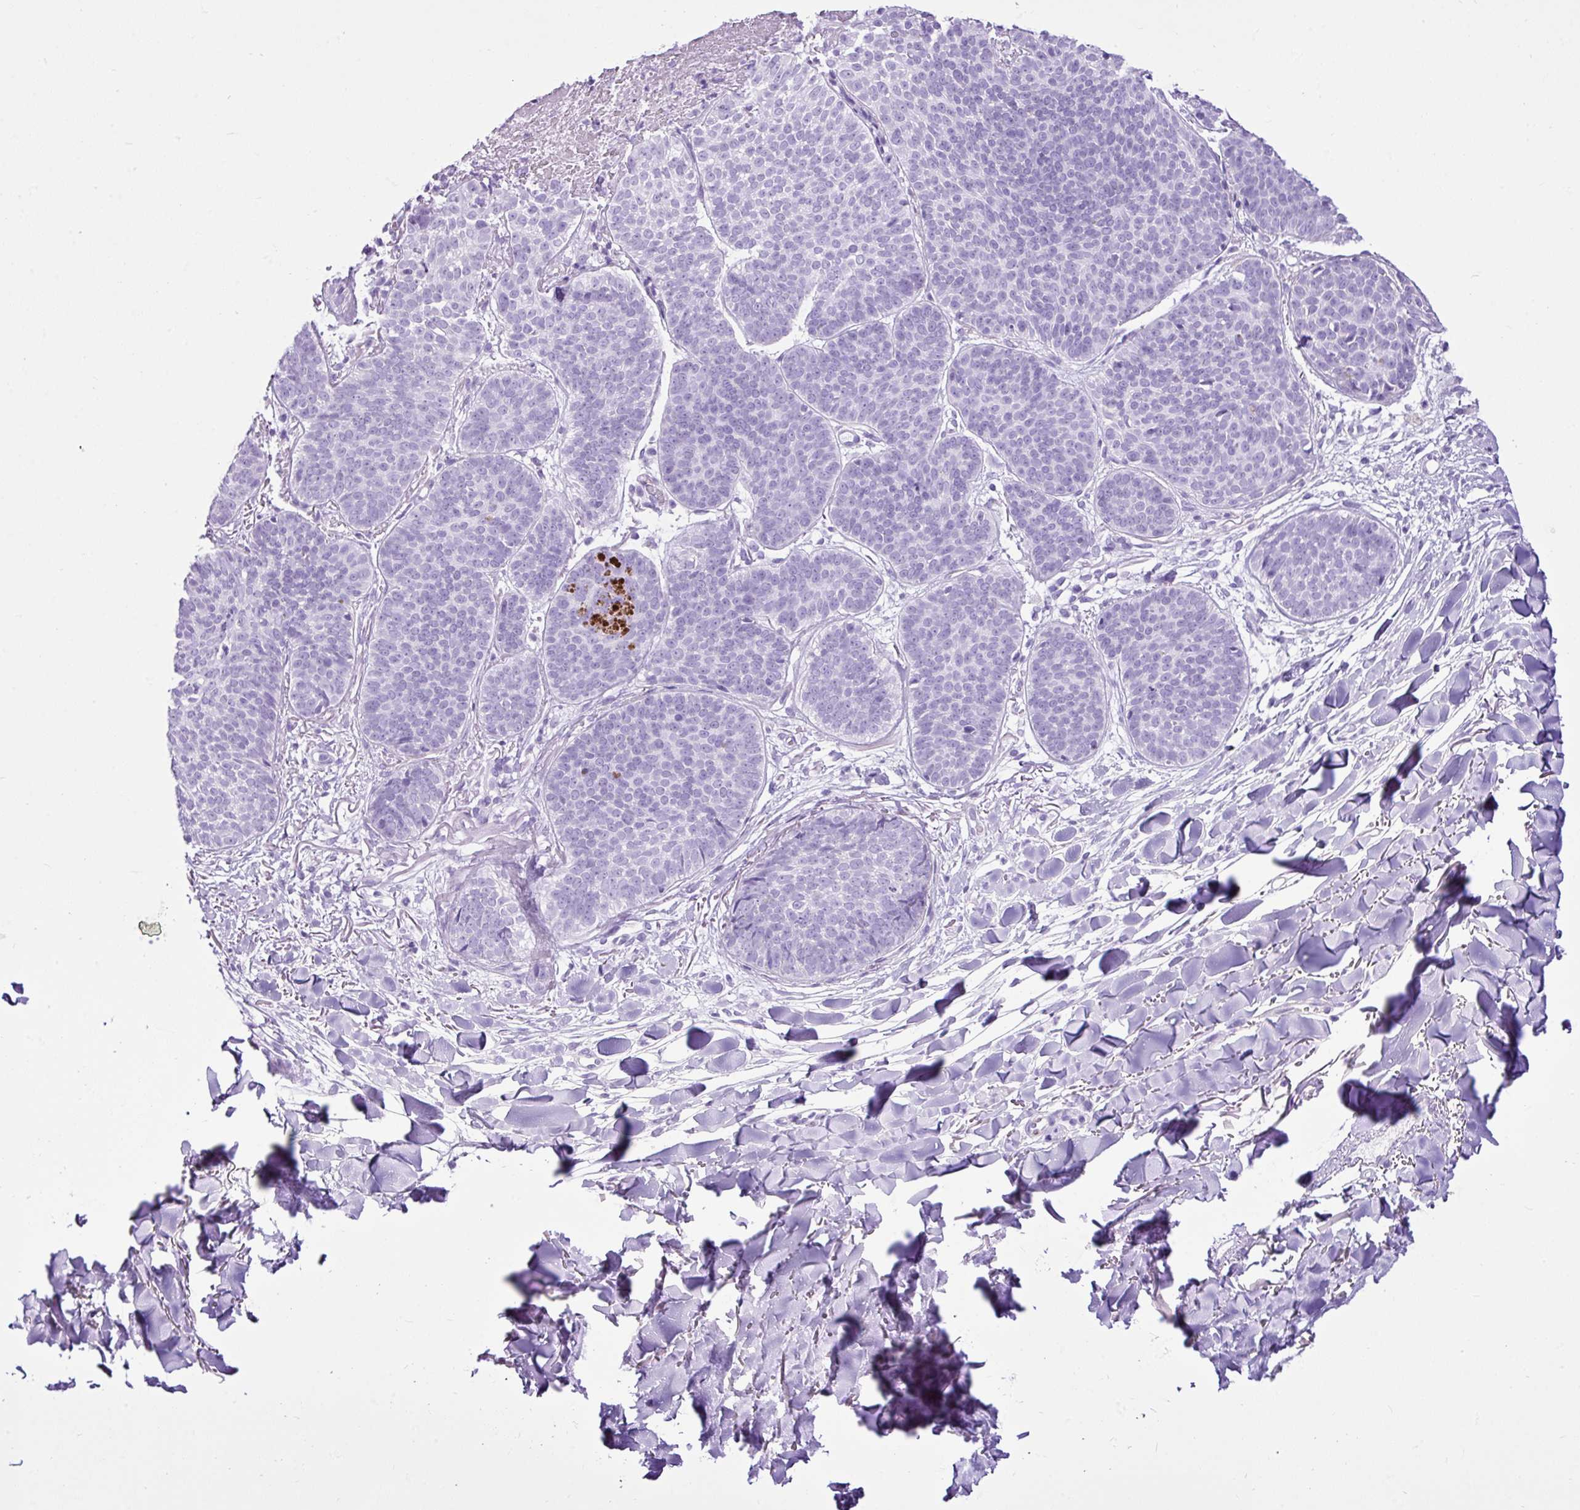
{"staining": {"intensity": "negative", "quantity": "none", "location": "none"}, "tissue": "skin cancer", "cell_type": "Tumor cells", "image_type": "cancer", "snomed": [{"axis": "morphology", "description": "Basal cell carcinoma"}, {"axis": "topography", "description": "Skin"}, {"axis": "topography", "description": "Skin of neck"}, {"axis": "topography", "description": "Skin of shoulder"}, {"axis": "topography", "description": "Skin of back"}], "caption": "Immunohistochemistry of skin cancer (basal cell carcinoma) exhibits no positivity in tumor cells. Brightfield microscopy of immunohistochemistry (IHC) stained with DAB (brown) and hematoxylin (blue), captured at high magnification.", "gene": "LILRB4", "patient": {"sex": "male", "age": 80}}